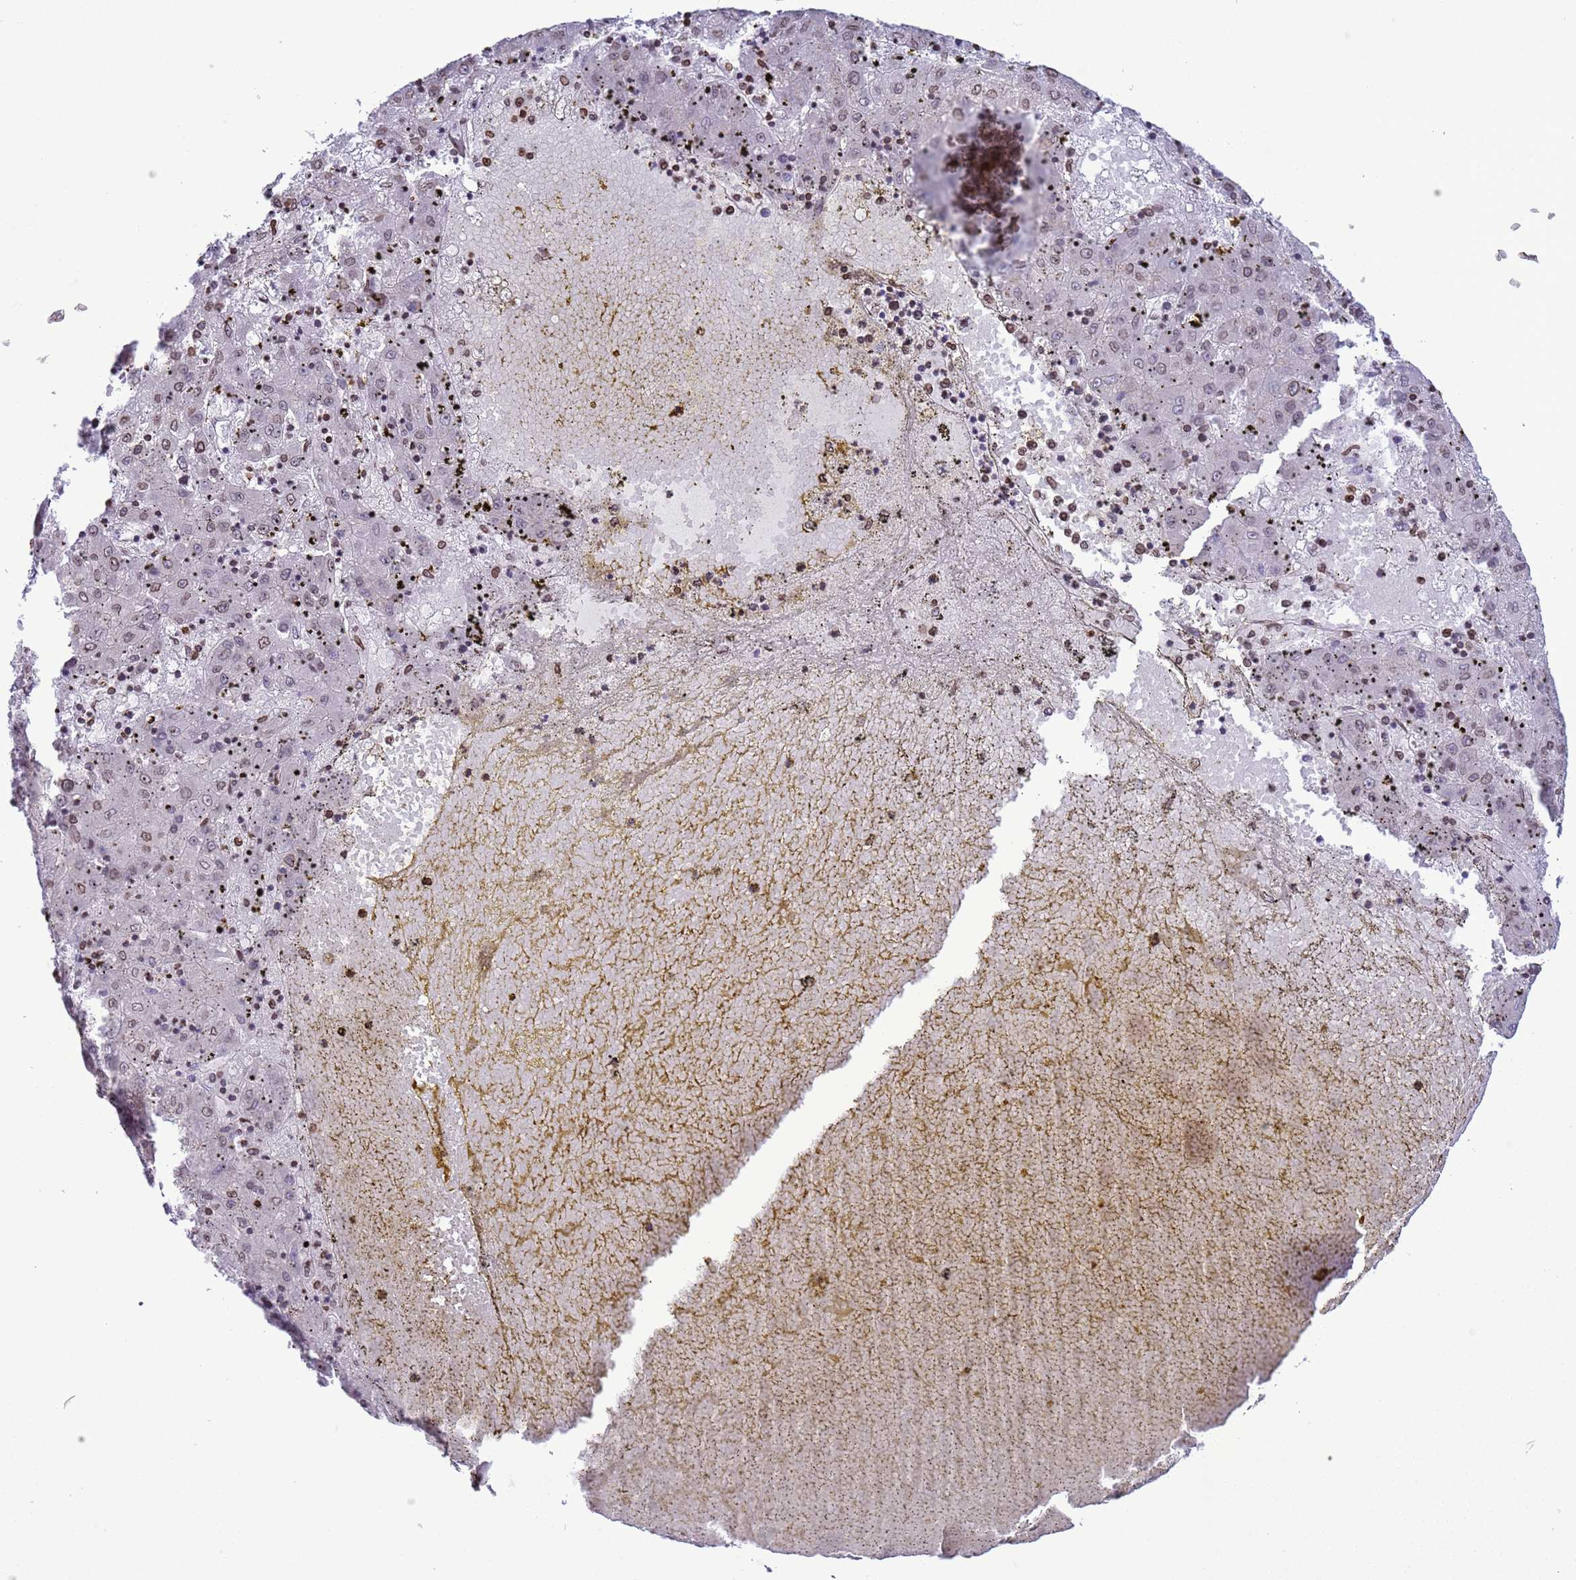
{"staining": {"intensity": "weak", "quantity": "25%-75%", "location": "cytoplasmic/membranous,nuclear"}, "tissue": "liver cancer", "cell_type": "Tumor cells", "image_type": "cancer", "snomed": [{"axis": "morphology", "description": "Carcinoma, Hepatocellular, NOS"}, {"axis": "topography", "description": "Liver"}], "caption": "Brown immunohistochemical staining in liver cancer reveals weak cytoplasmic/membranous and nuclear expression in about 25%-75% of tumor cells.", "gene": "DHX37", "patient": {"sex": "male", "age": 72}}